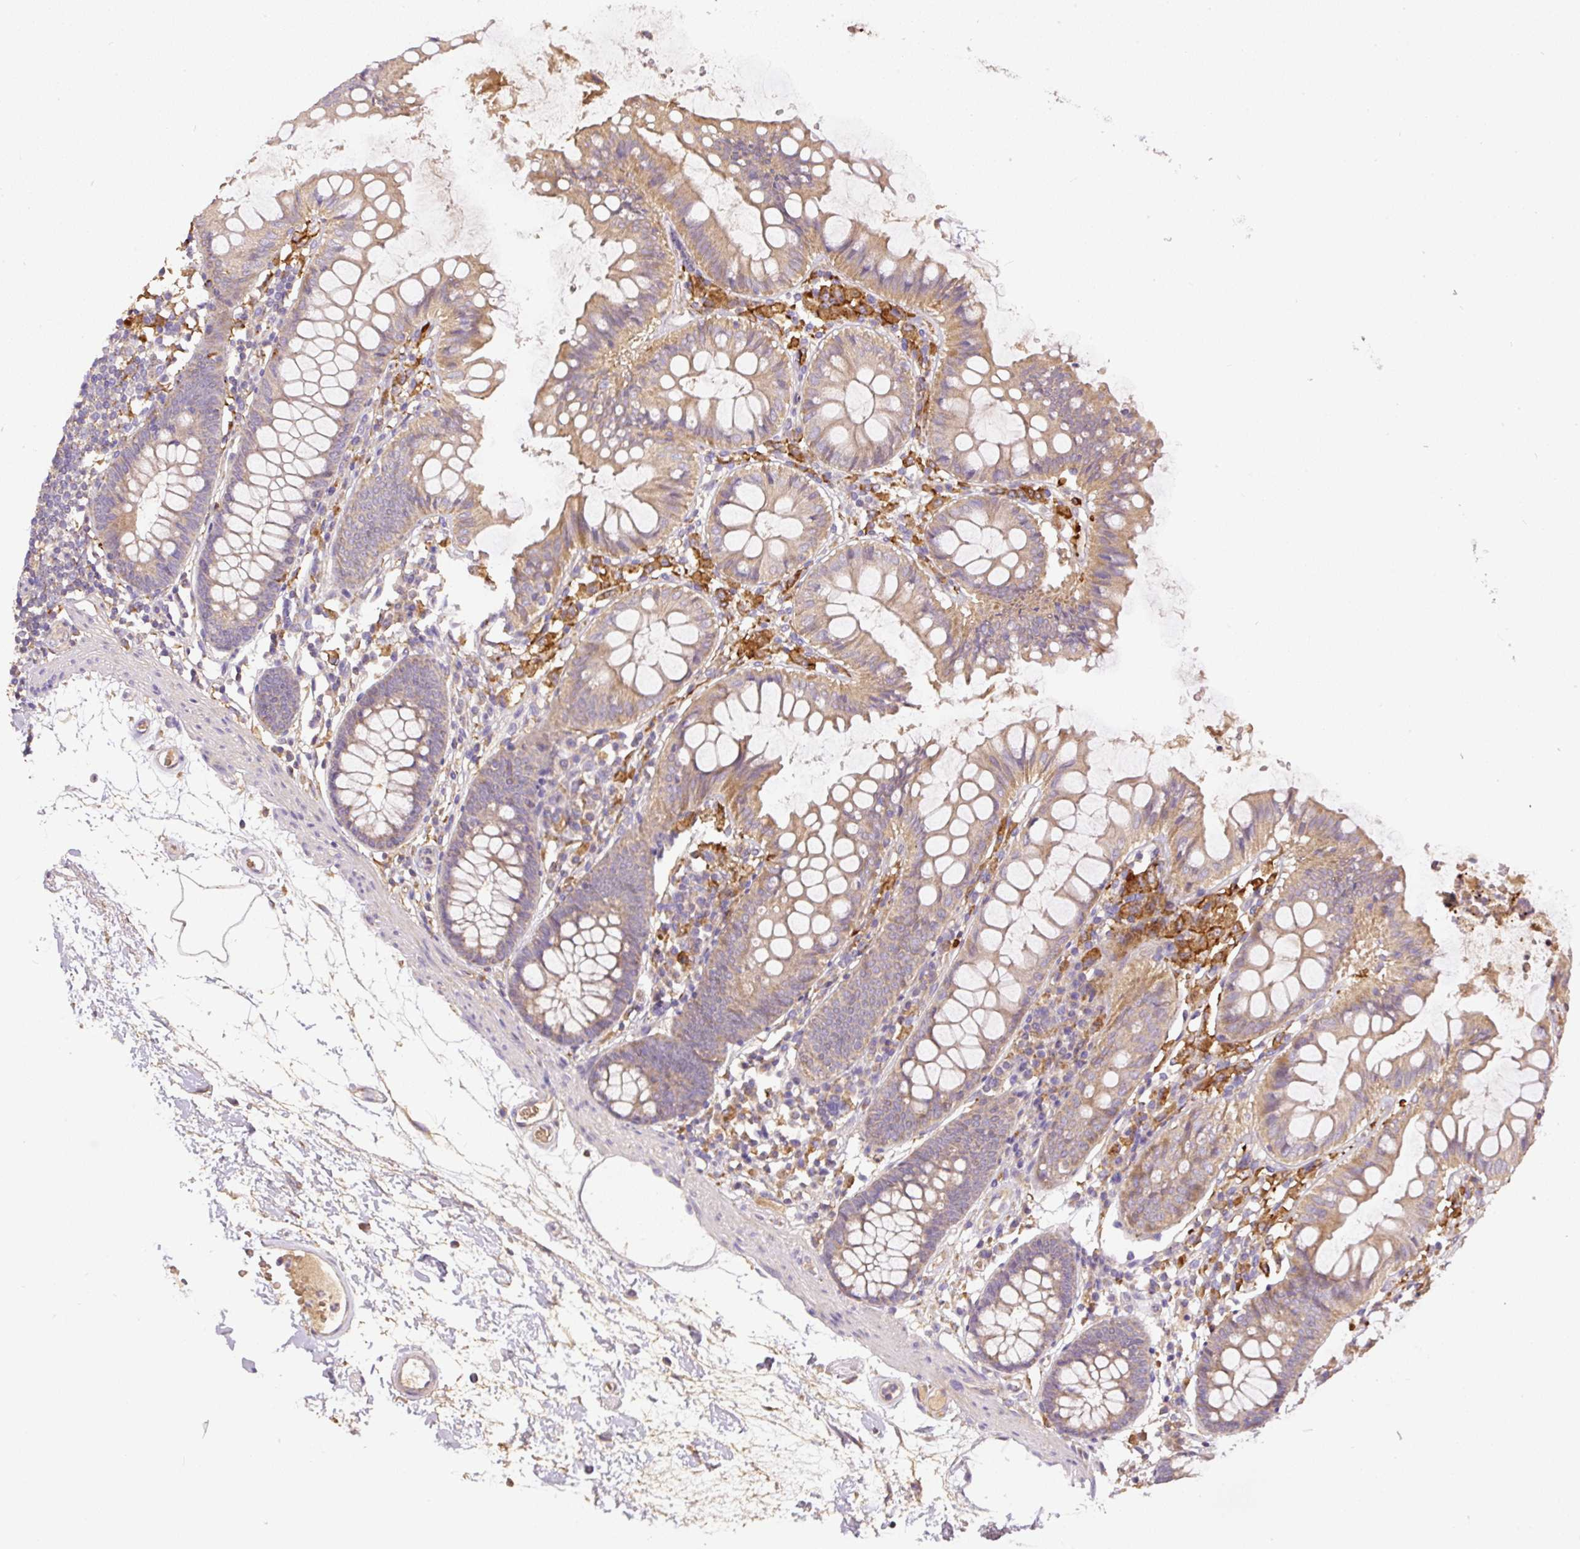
{"staining": {"intensity": "moderate", "quantity": ">75%", "location": "cytoplasmic/membranous"}, "tissue": "colon", "cell_type": "Endothelial cells", "image_type": "normal", "snomed": [{"axis": "morphology", "description": "Normal tissue, NOS"}, {"axis": "topography", "description": "Colon"}], "caption": "A micrograph showing moderate cytoplasmic/membranous staining in about >75% of endothelial cells in unremarkable colon, as visualized by brown immunohistochemical staining.", "gene": "DAPK1", "patient": {"sex": "female", "age": 84}}